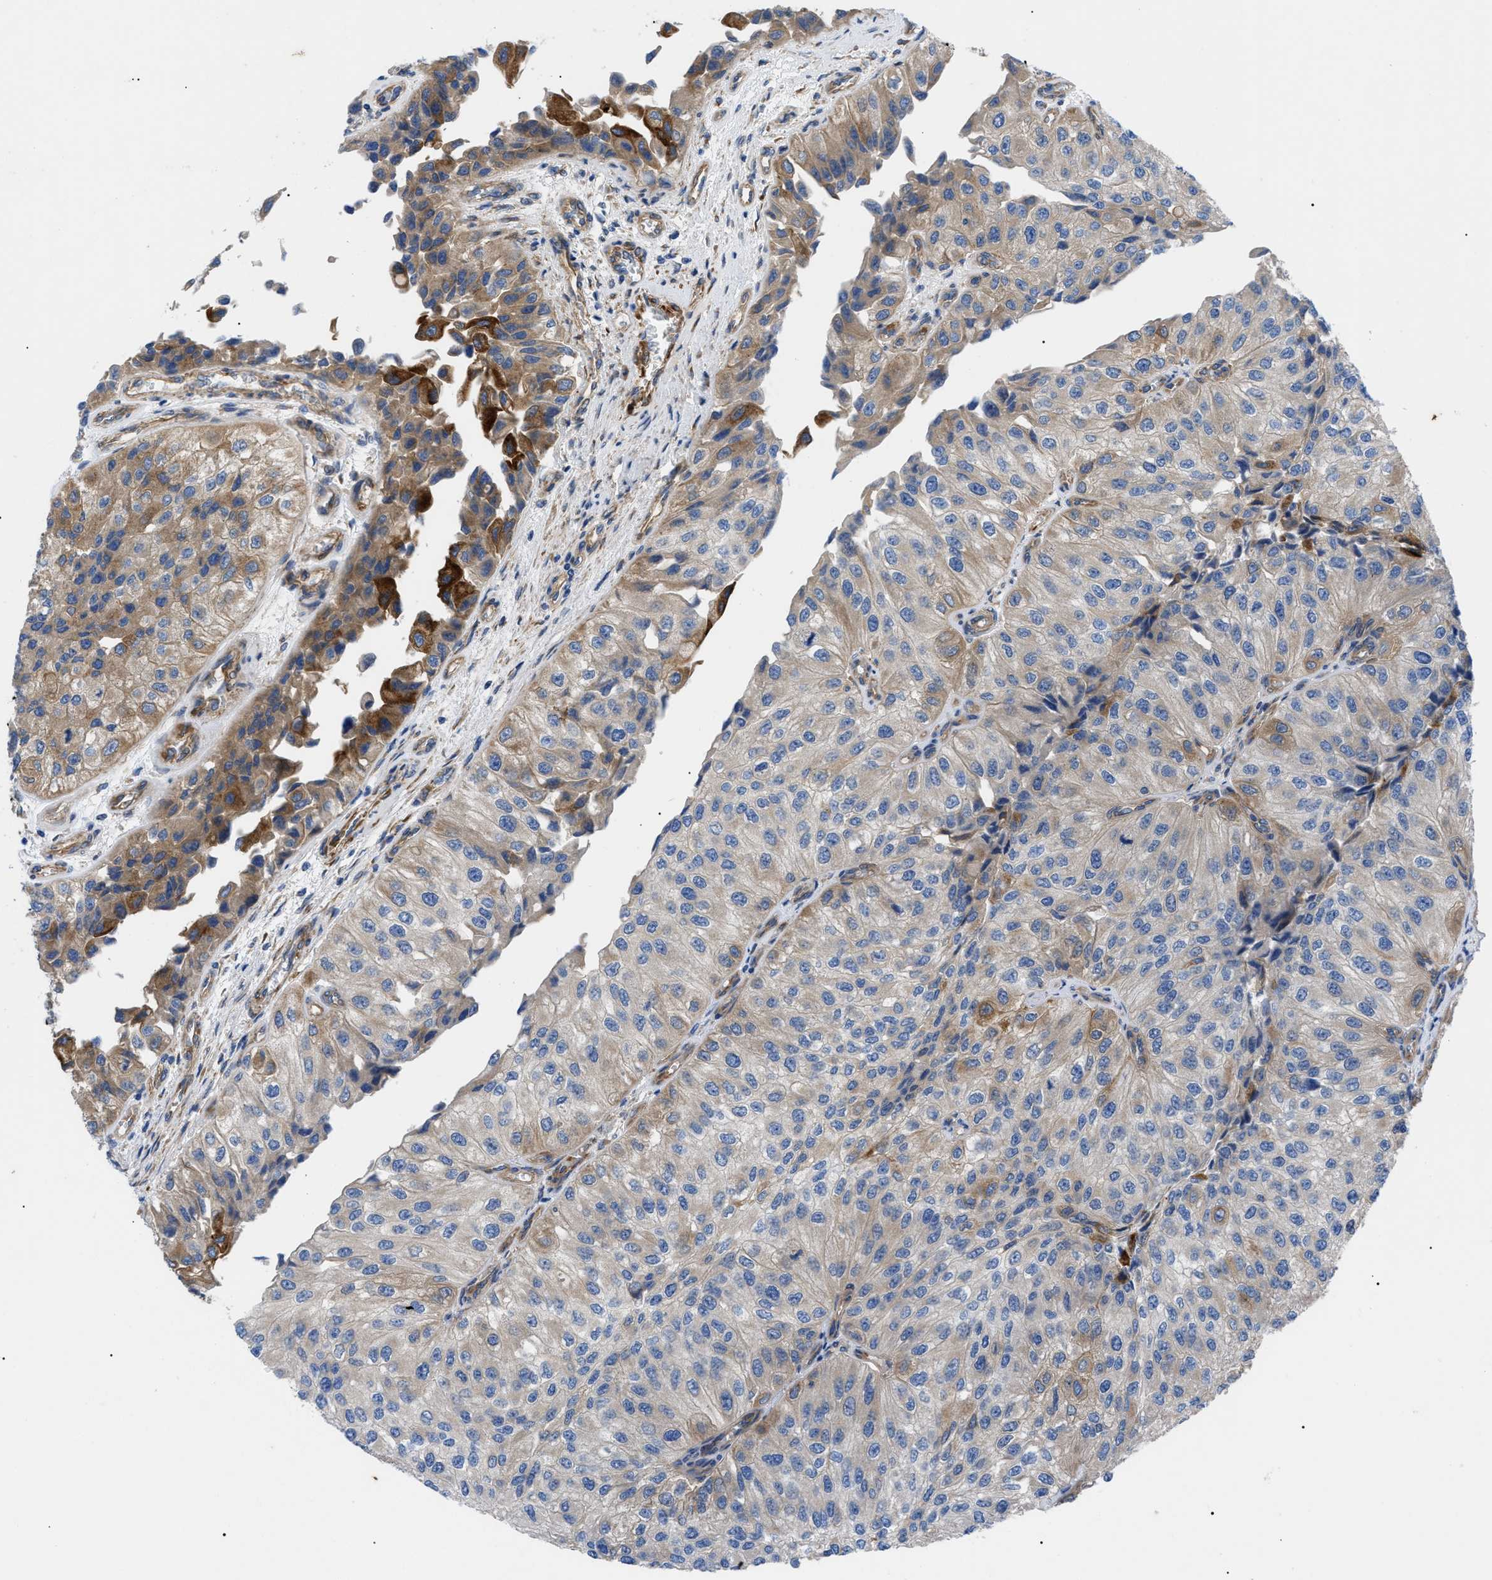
{"staining": {"intensity": "moderate", "quantity": "<25%", "location": "cytoplasmic/membranous"}, "tissue": "urothelial cancer", "cell_type": "Tumor cells", "image_type": "cancer", "snomed": [{"axis": "morphology", "description": "Urothelial carcinoma, High grade"}, {"axis": "topography", "description": "Kidney"}, {"axis": "topography", "description": "Urinary bladder"}], "caption": "Urothelial cancer stained with DAB immunohistochemistry exhibits low levels of moderate cytoplasmic/membranous expression in about <25% of tumor cells. Immunohistochemistry stains the protein in brown and the nuclei are stained blue.", "gene": "HSPB8", "patient": {"sex": "male", "age": 77}}